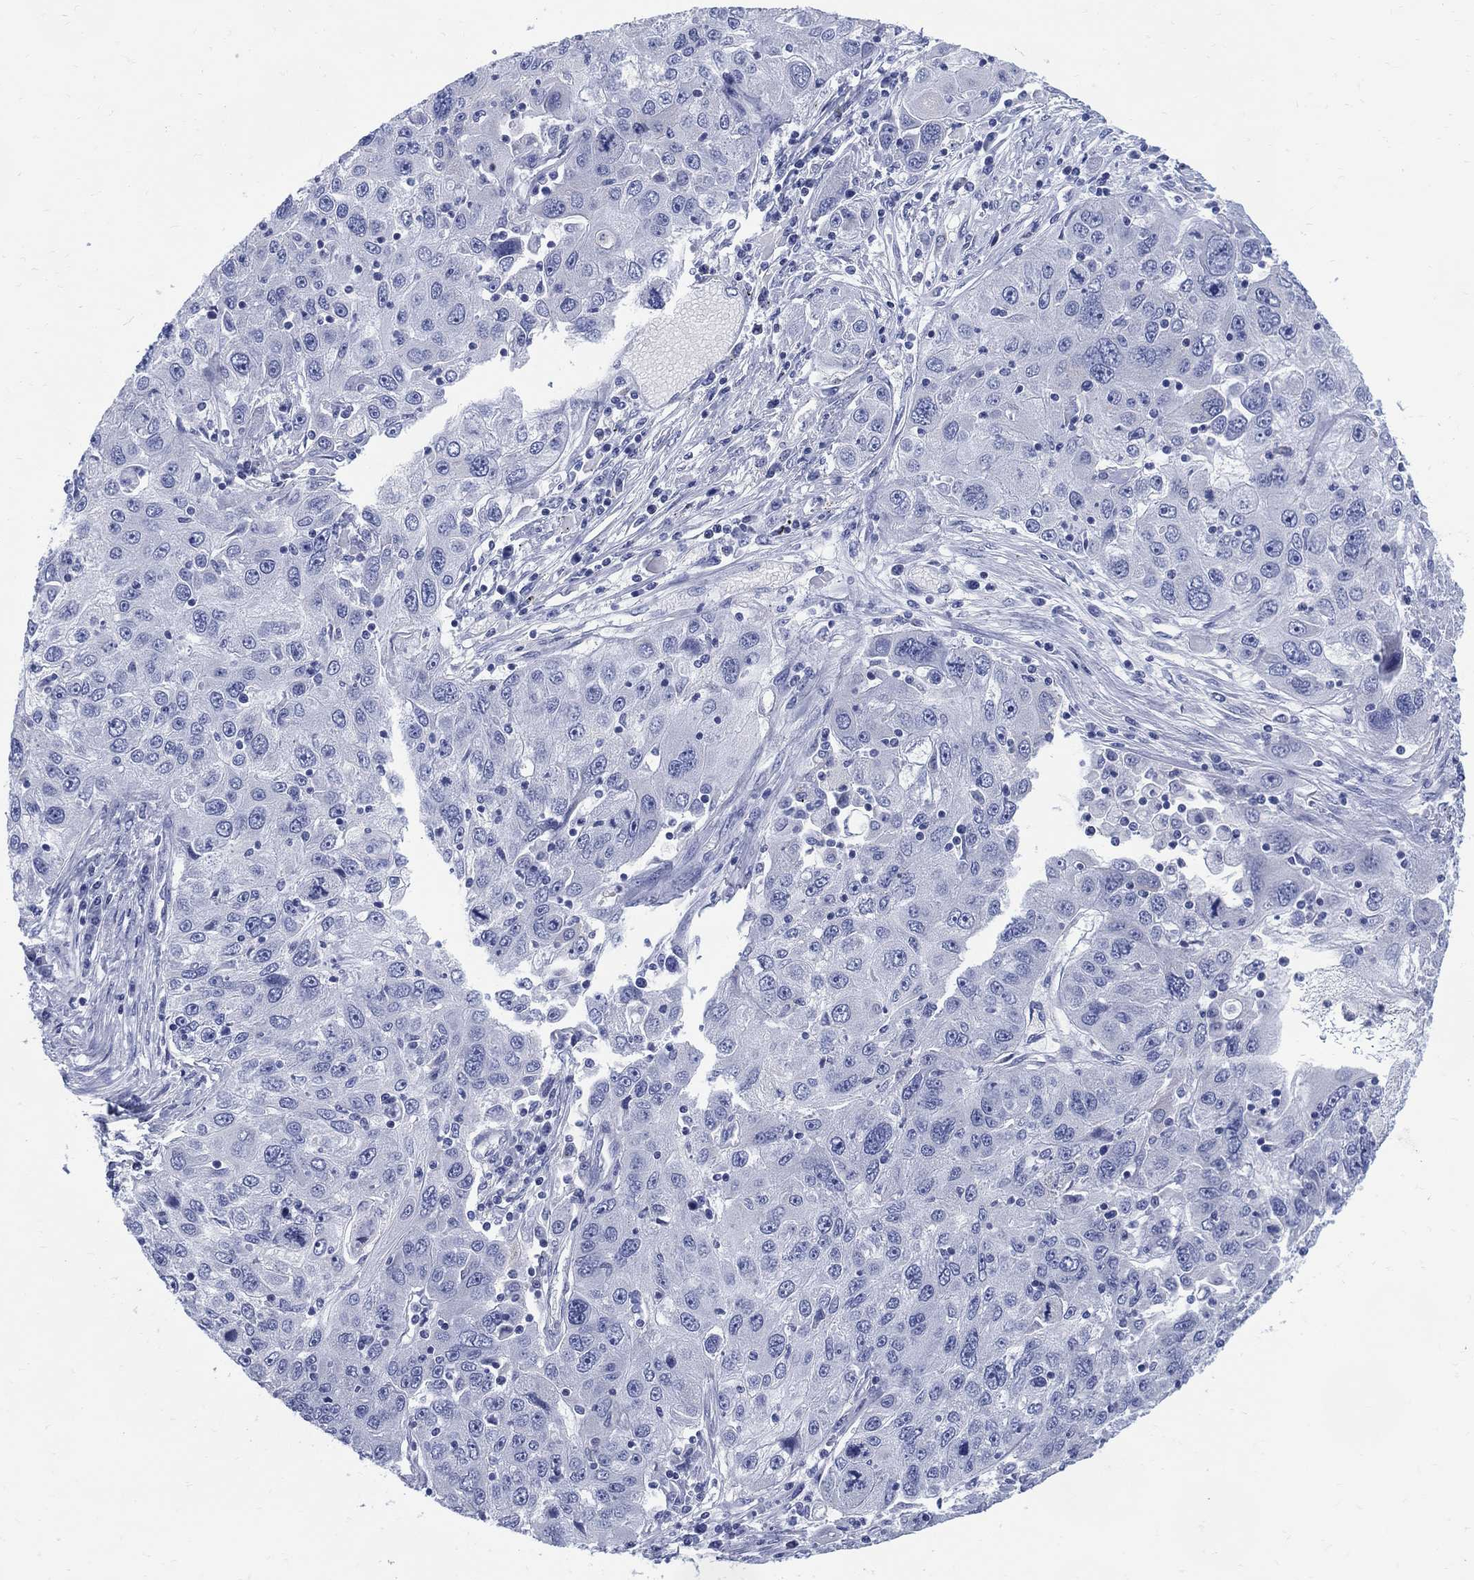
{"staining": {"intensity": "negative", "quantity": "none", "location": "none"}, "tissue": "stomach cancer", "cell_type": "Tumor cells", "image_type": "cancer", "snomed": [{"axis": "morphology", "description": "Adenocarcinoma, NOS"}, {"axis": "topography", "description": "Stomach"}], "caption": "High magnification brightfield microscopy of stomach adenocarcinoma stained with DAB (brown) and counterstained with hematoxylin (blue): tumor cells show no significant expression.", "gene": "DDI1", "patient": {"sex": "male", "age": 56}}